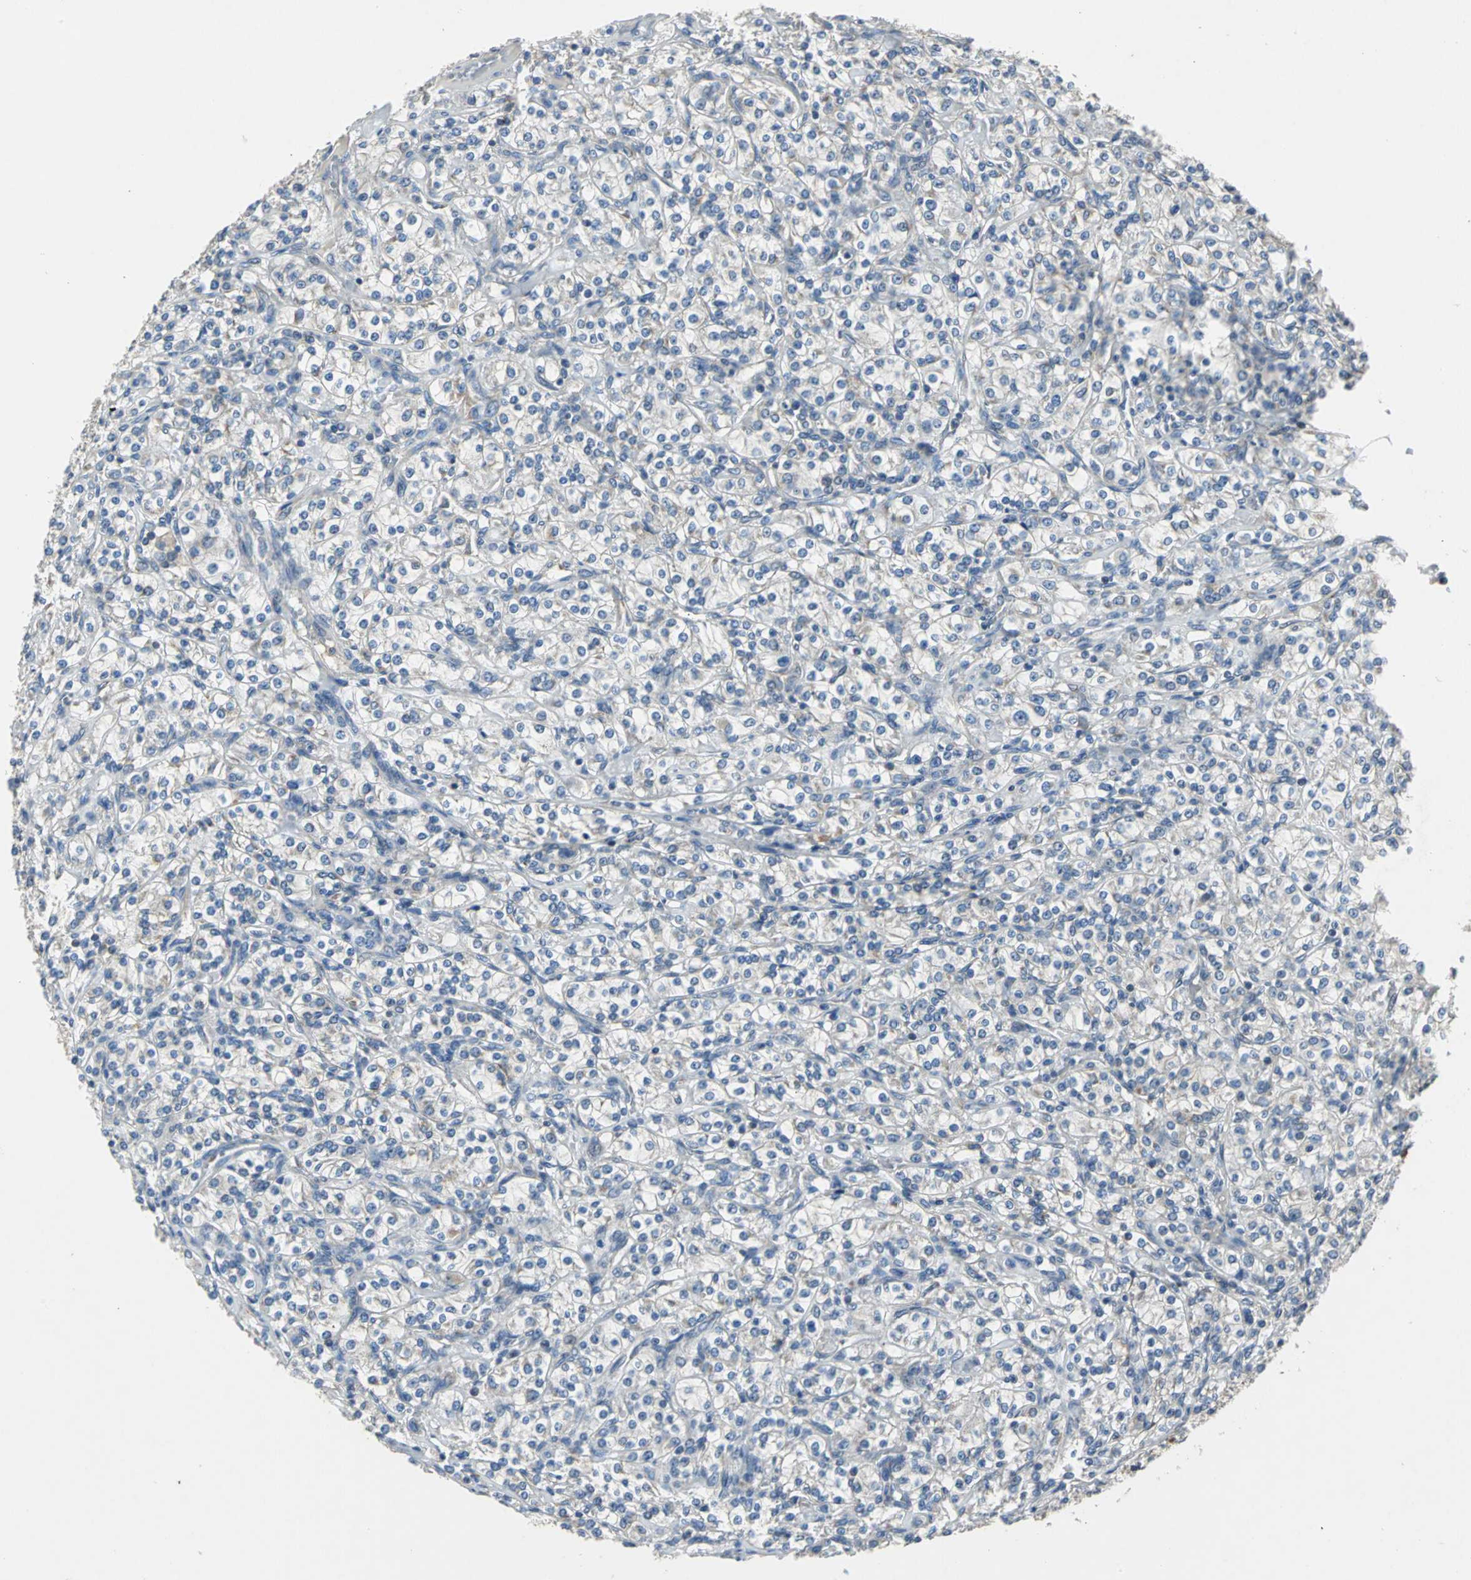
{"staining": {"intensity": "weak", "quantity": "<25%", "location": "cytoplasmic/membranous"}, "tissue": "renal cancer", "cell_type": "Tumor cells", "image_type": "cancer", "snomed": [{"axis": "morphology", "description": "Adenocarcinoma, NOS"}, {"axis": "topography", "description": "Kidney"}], "caption": "IHC of renal cancer shows no expression in tumor cells.", "gene": "JADE3", "patient": {"sex": "male", "age": 77}}